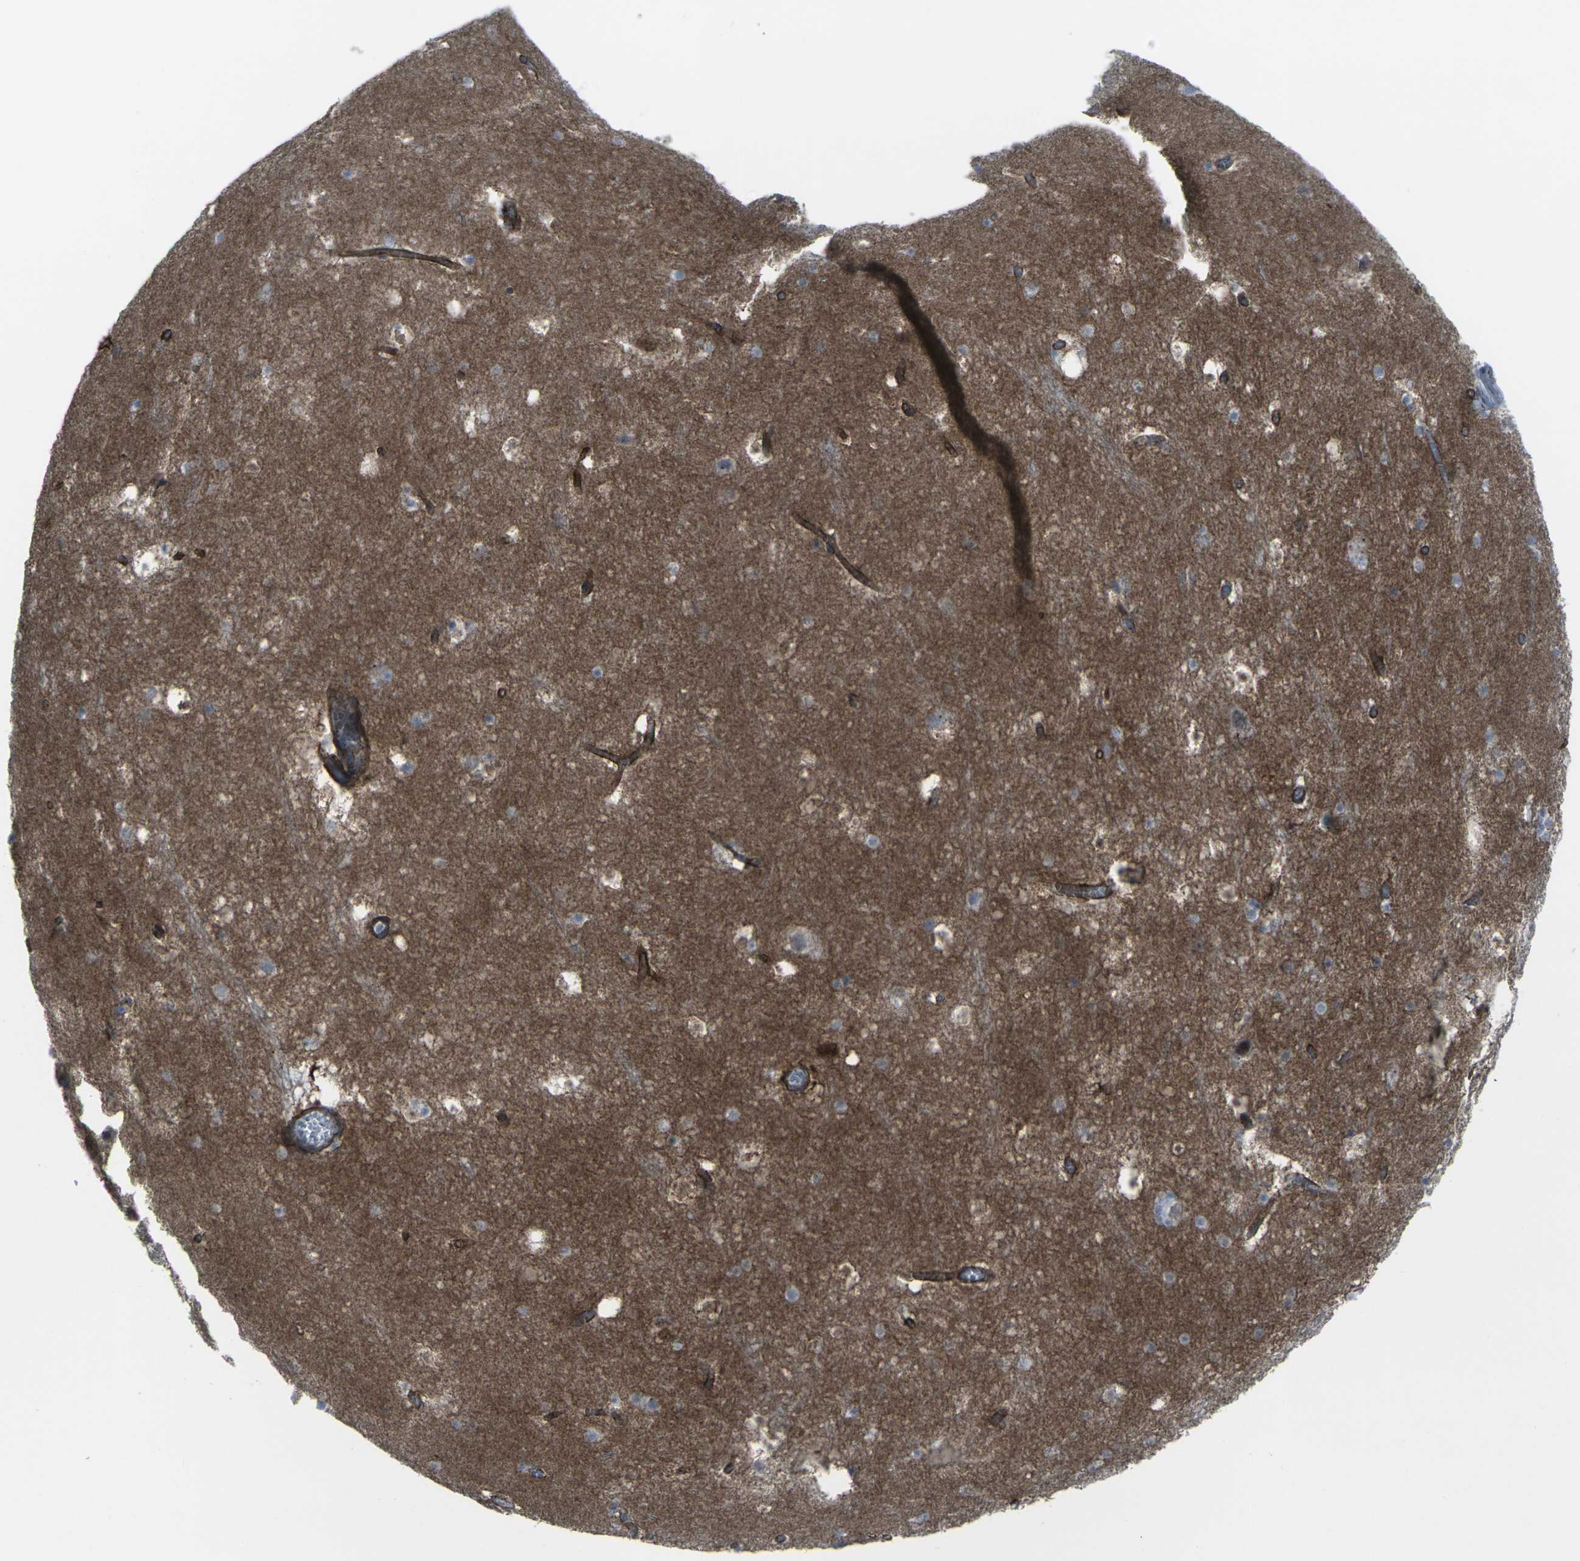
{"staining": {"intensity": "negative", "quantity": "none", "location": "none"}, "tissue": "hippocampus", "cell_type": "Glial cells", "image_type": "normal", "snomed": [{"axis": "morphology", "description": "Normal tissue, NOS"}, {"axis": "topography", "description": "Hippocampus"}], "caption": "This is an immunohistochemistry photomicrograph of normal human hippocampus. There is no staining in glial cells.", "gene": "CDH11", "patient": {"sex": "male", "age": 45}}